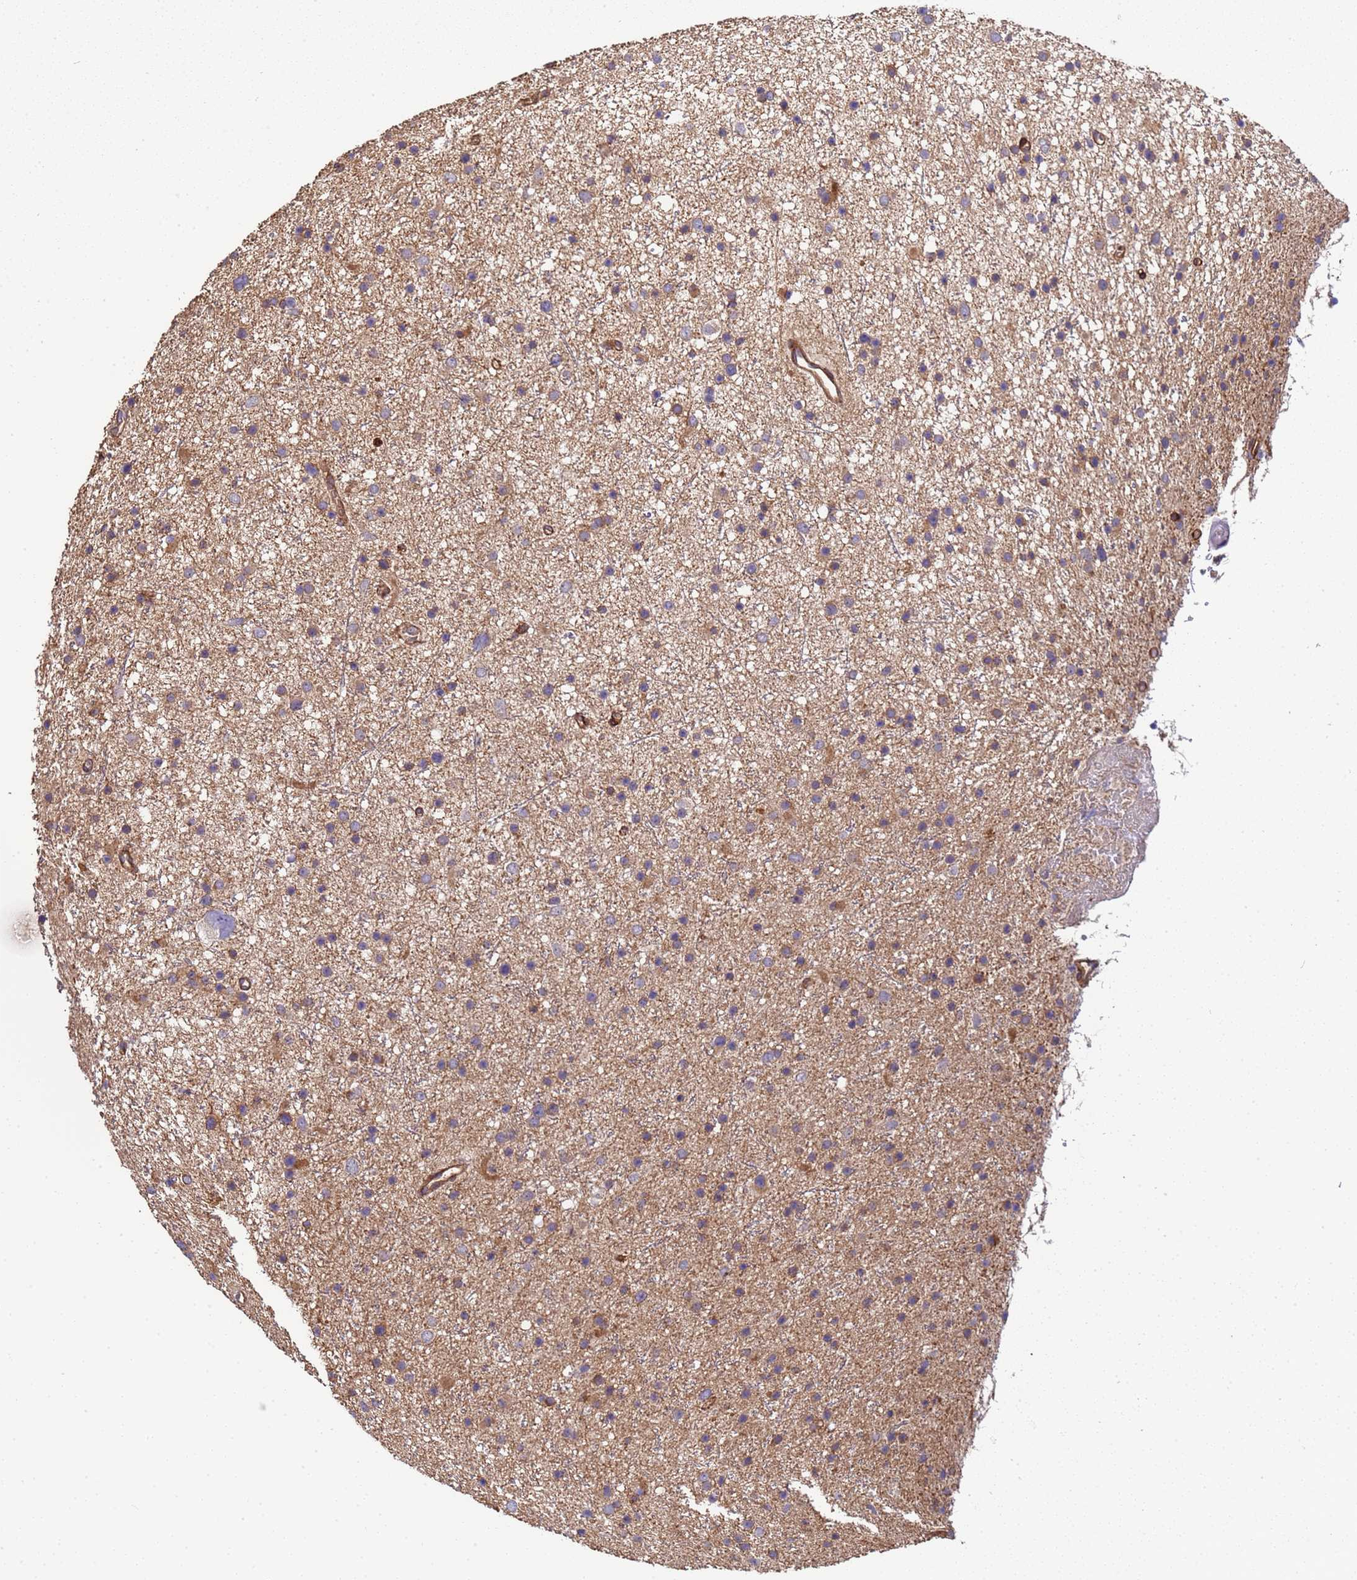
{"staining": {"intensity": "weak", "quantity": "25%-75%", "location": "cytoplasmic/membranous"}, "tissue": "glioma", "cell_type": "Tumor cells", "image_type": "cancer", "snomed": [{"axis": "morphology", "description": "Glioma, malignant, Low grade"}, {"axis": "topography", "description": "Cerebral cortex"}], "caption": "Protein expression analysis of low-grade glioma (malignant) demonstrates weak cytoplasmic/membranous expression in approximately 25%-75% of tumor cells.", "gene": "MOCS1", "patient": {"sex": "female", "age": 39}}